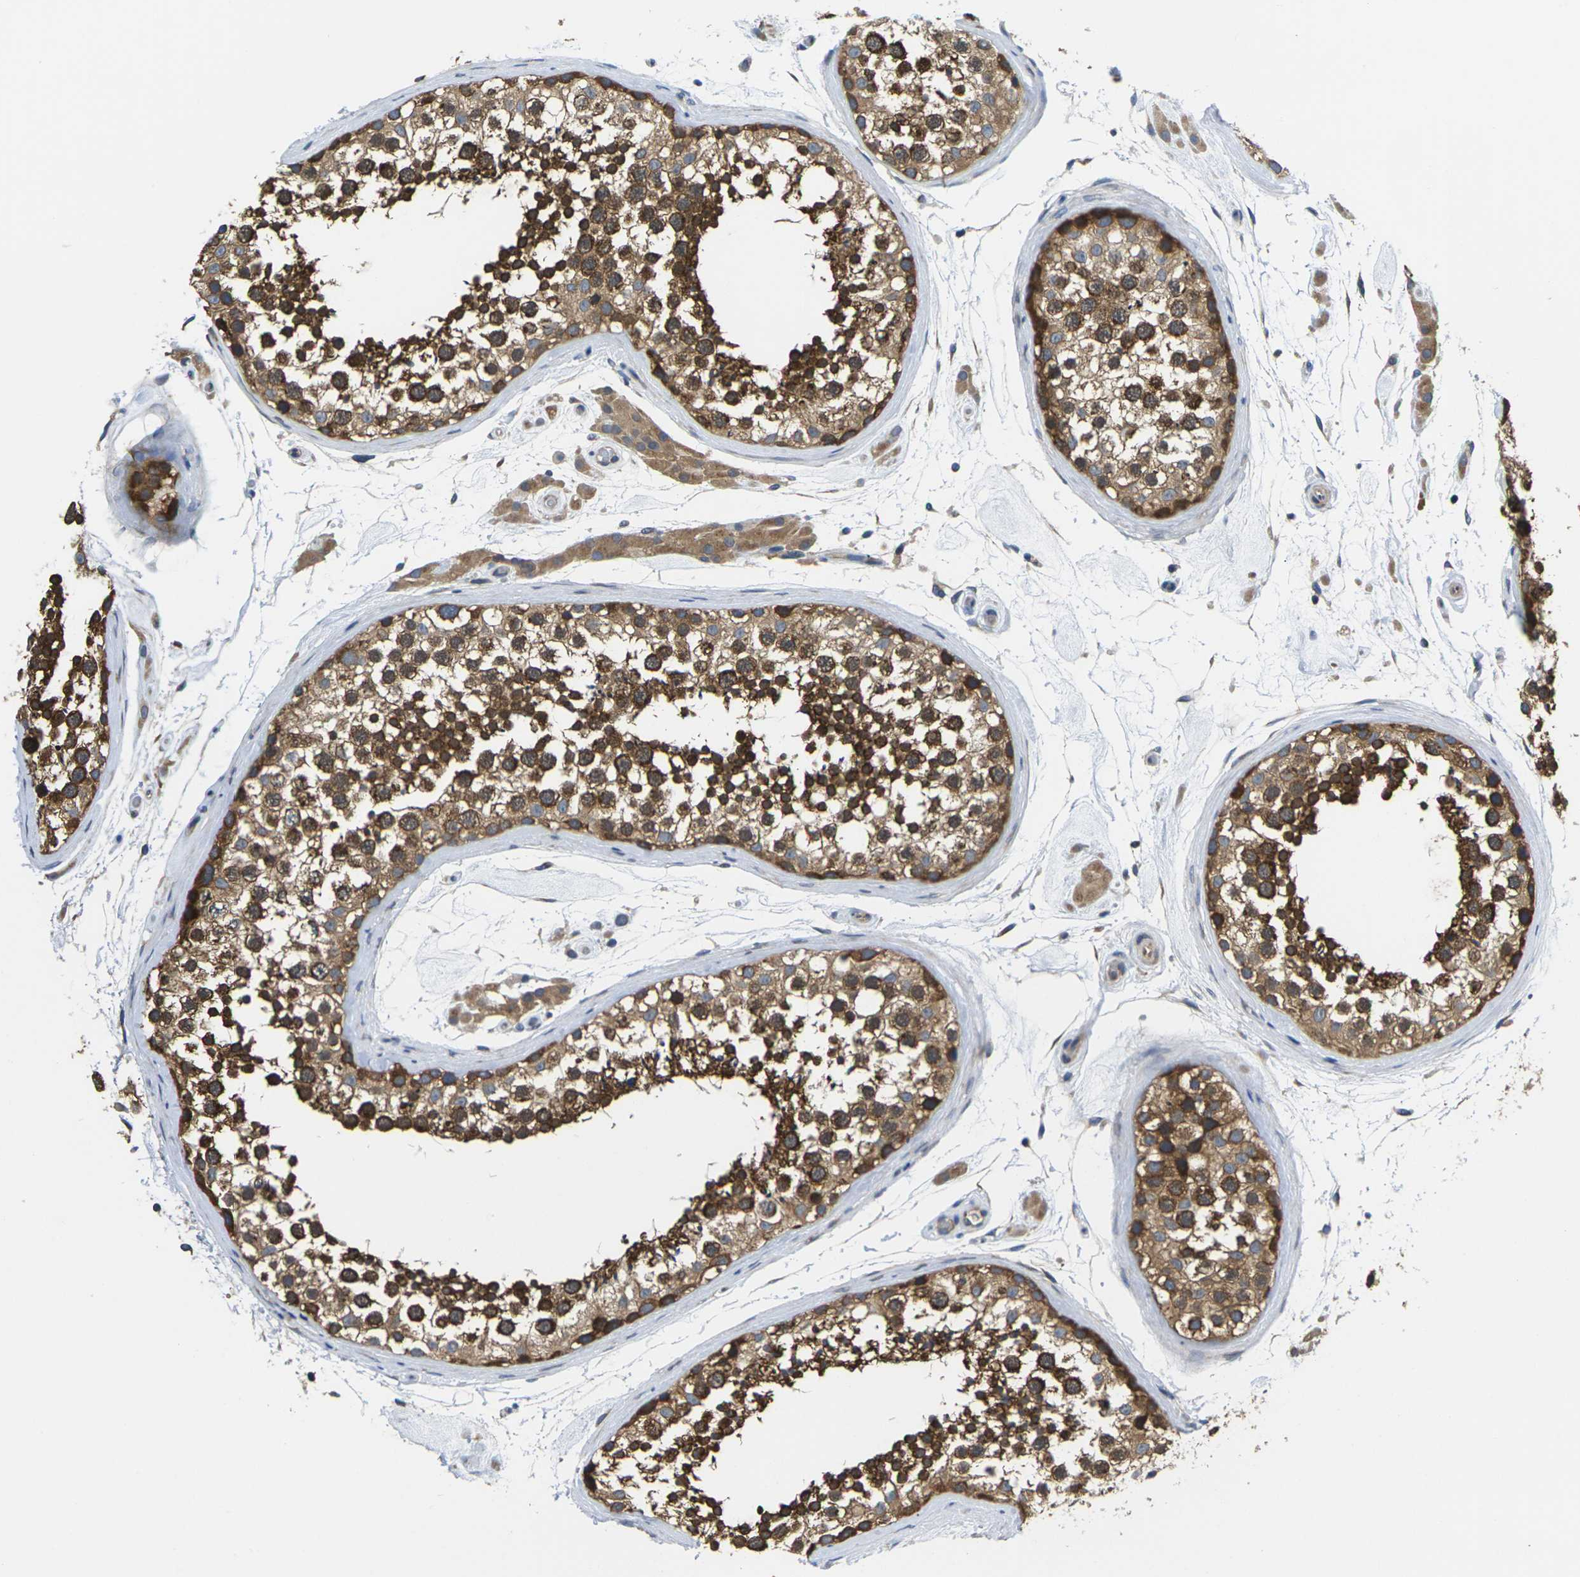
{"staining": {"intensity": "strong", "quantity": ">75%", "location": "cytoplasmic/membranous"}, "tissue": "testis", "cell_type": "Cells in seminiferous ducts", "image_type": "normal", "snomed": [{"axis": "morphology", "description": "Normal tissue, NOS"}, {"axis": "topography", "description": "Testis"}], "caption": "The image exhibits staining of benign testis, revealing strong cytoplasmic/membranous protein staining (brown color) within cells in seminiferous ducts.", "gene": "TMCC2", "patient": {"sex": "male", "age": 46}}